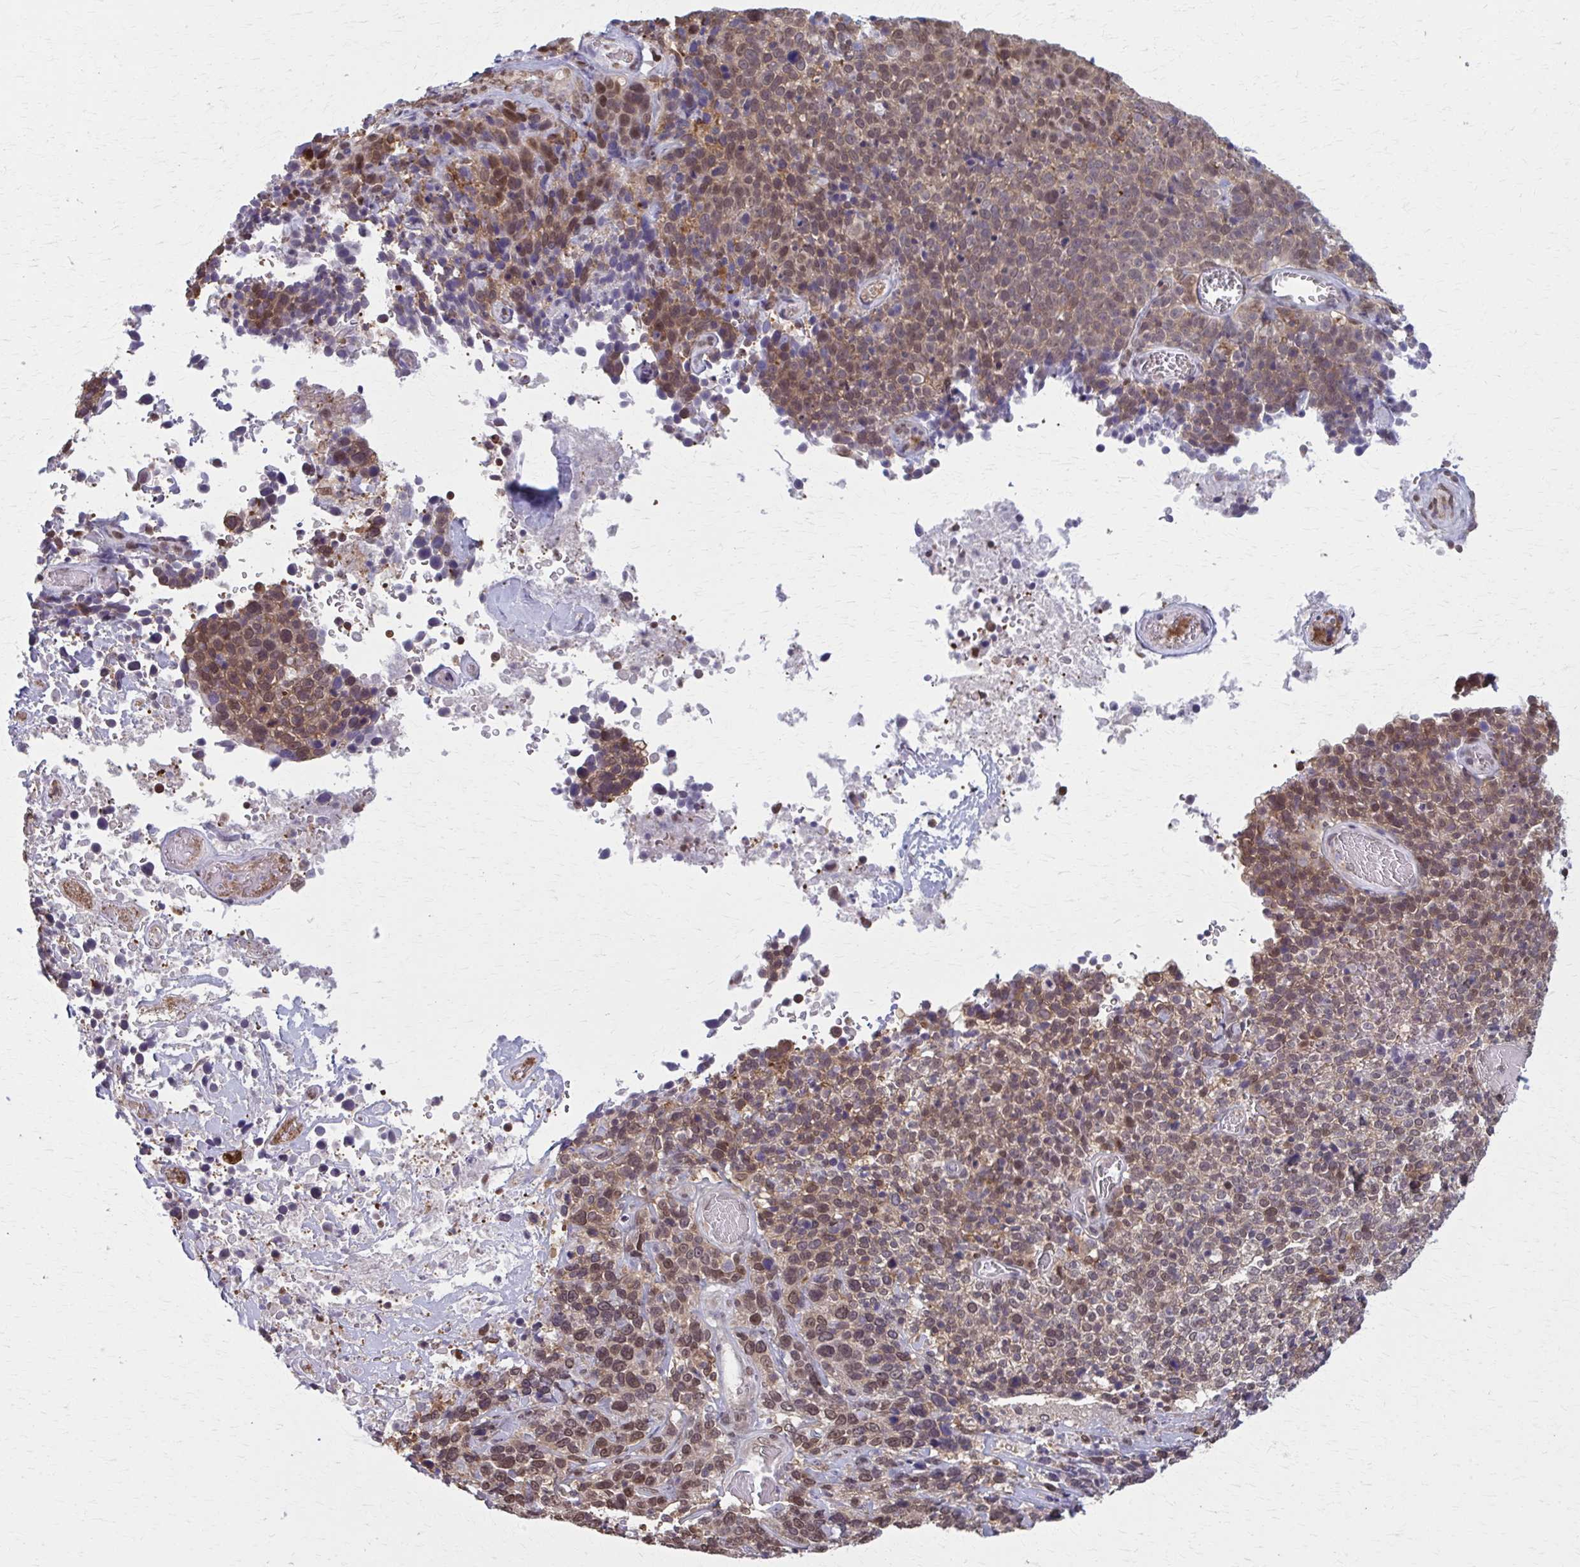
{"staining": {"intensity": "moderate", "quantity": ">75%", "location": "nuclear"}, "tissue": "cervical cancer", "cell_type": "Tumor cells", "image_type": "cancer", "snomed": [{"axis": "morphology", "description": "Squamous cell carcinoma, NOS"}, {"axis": "topography", "description": "Cervix"}], "caption": "Immunohistochemical staining of cervical cancer reveals medium levels of moderate nuclear protein staining in approximately >75% of tumor cells. The staining was performed using DAB to visualize the protein expression in brown, while the nuclei were stained in blue with hematoxylin (Magnification: 20x).", "gene": "MDH1", "patient": {"sex": "female", "age": 46}}